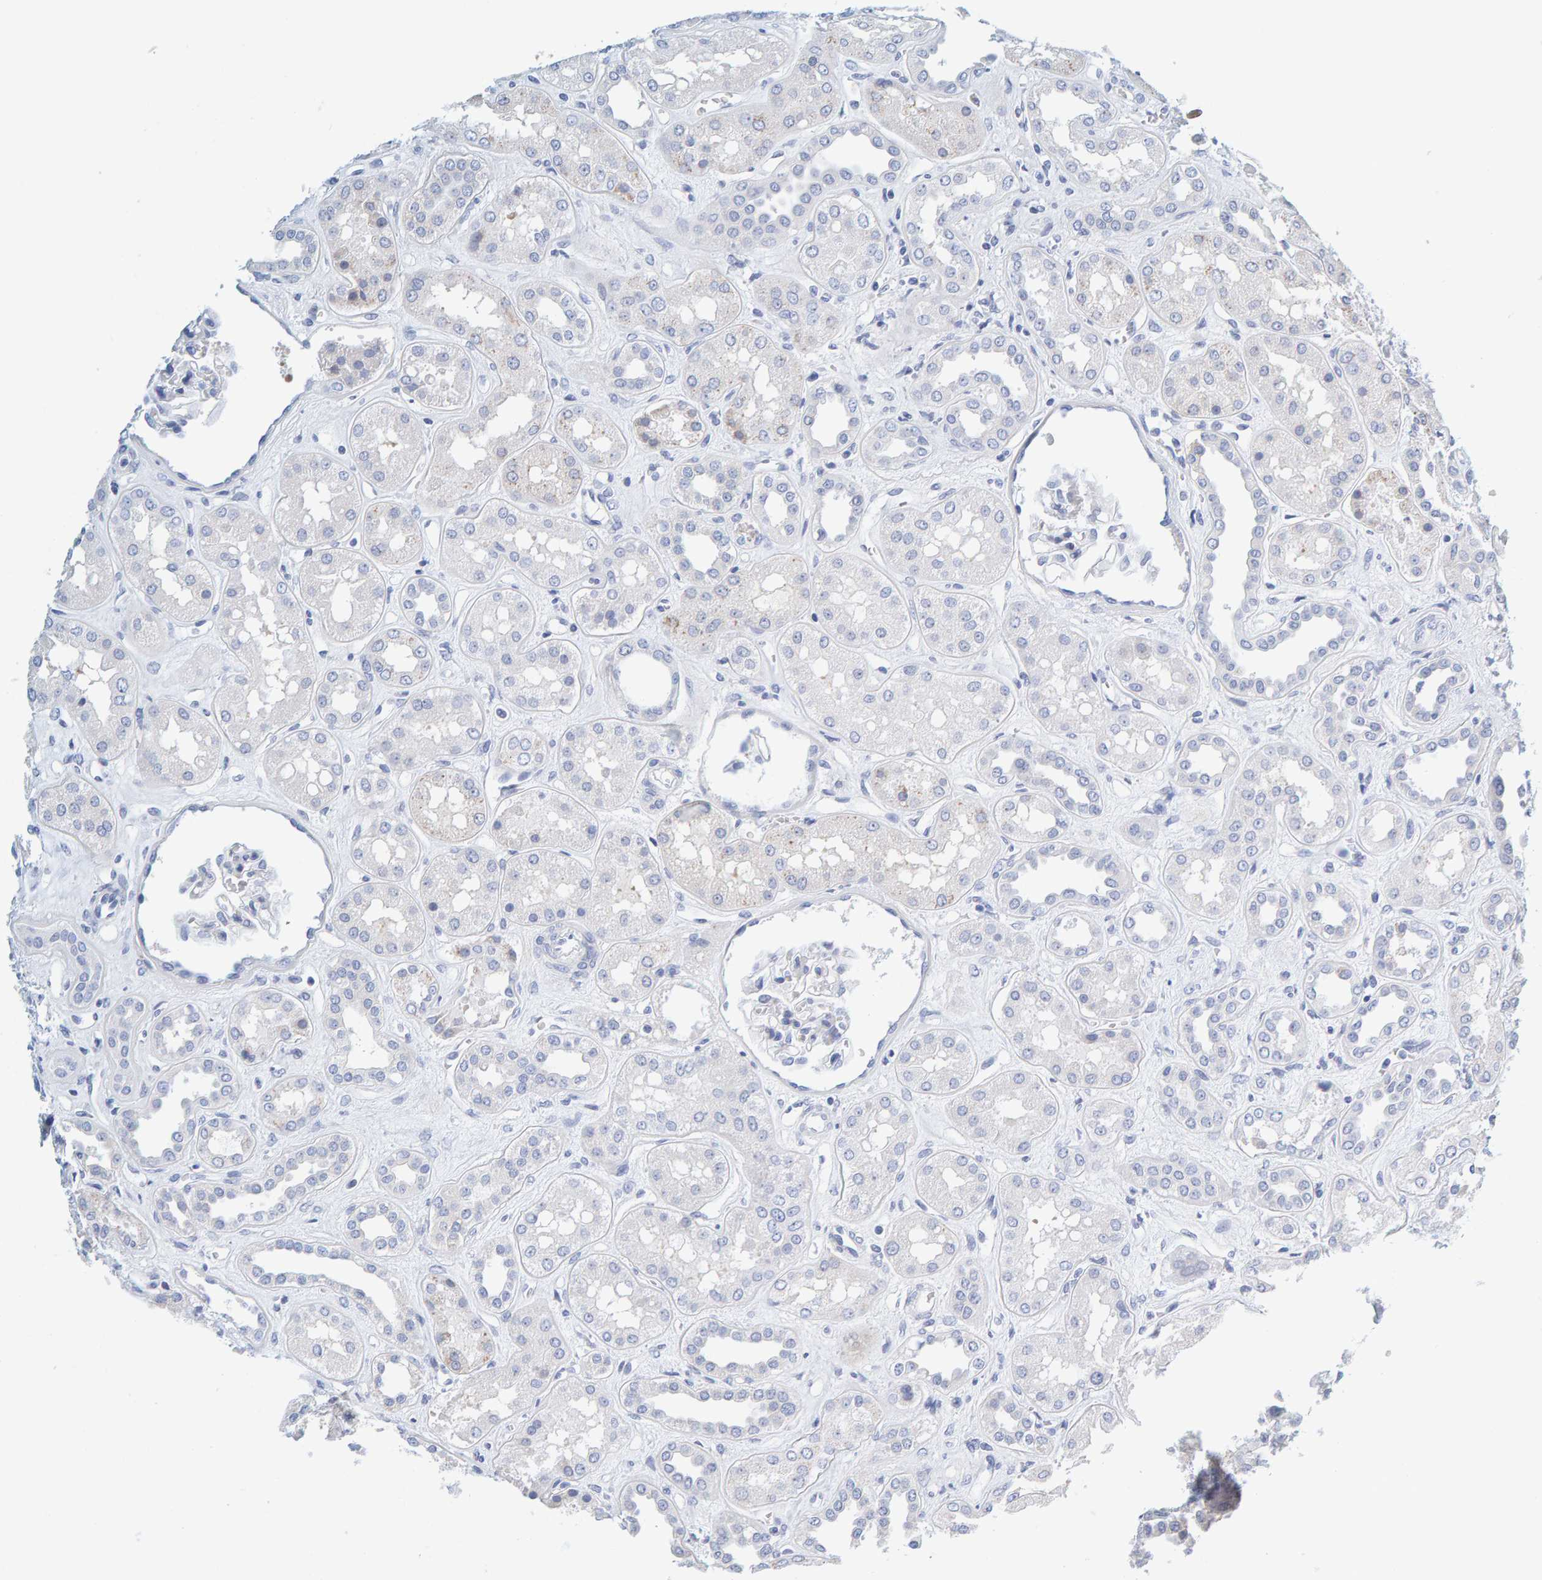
{"staining": {"intensity": "negative", "quantity": "none", "location": "none"}, "tissue": "kidney", "cell_type": "Cells in glomeruli", "image_type": "normal", "snomed": [{"axis": "morphology", "description": "Normal tissue, NOS"}, {"axis": "topography", "description": "Kidney"}], "caption": "An image of kidney stained for a protein displays no brown staining in cells in glomeruli.", "gene": "MOG", "patient": {"sex": "male", "age": 59}}